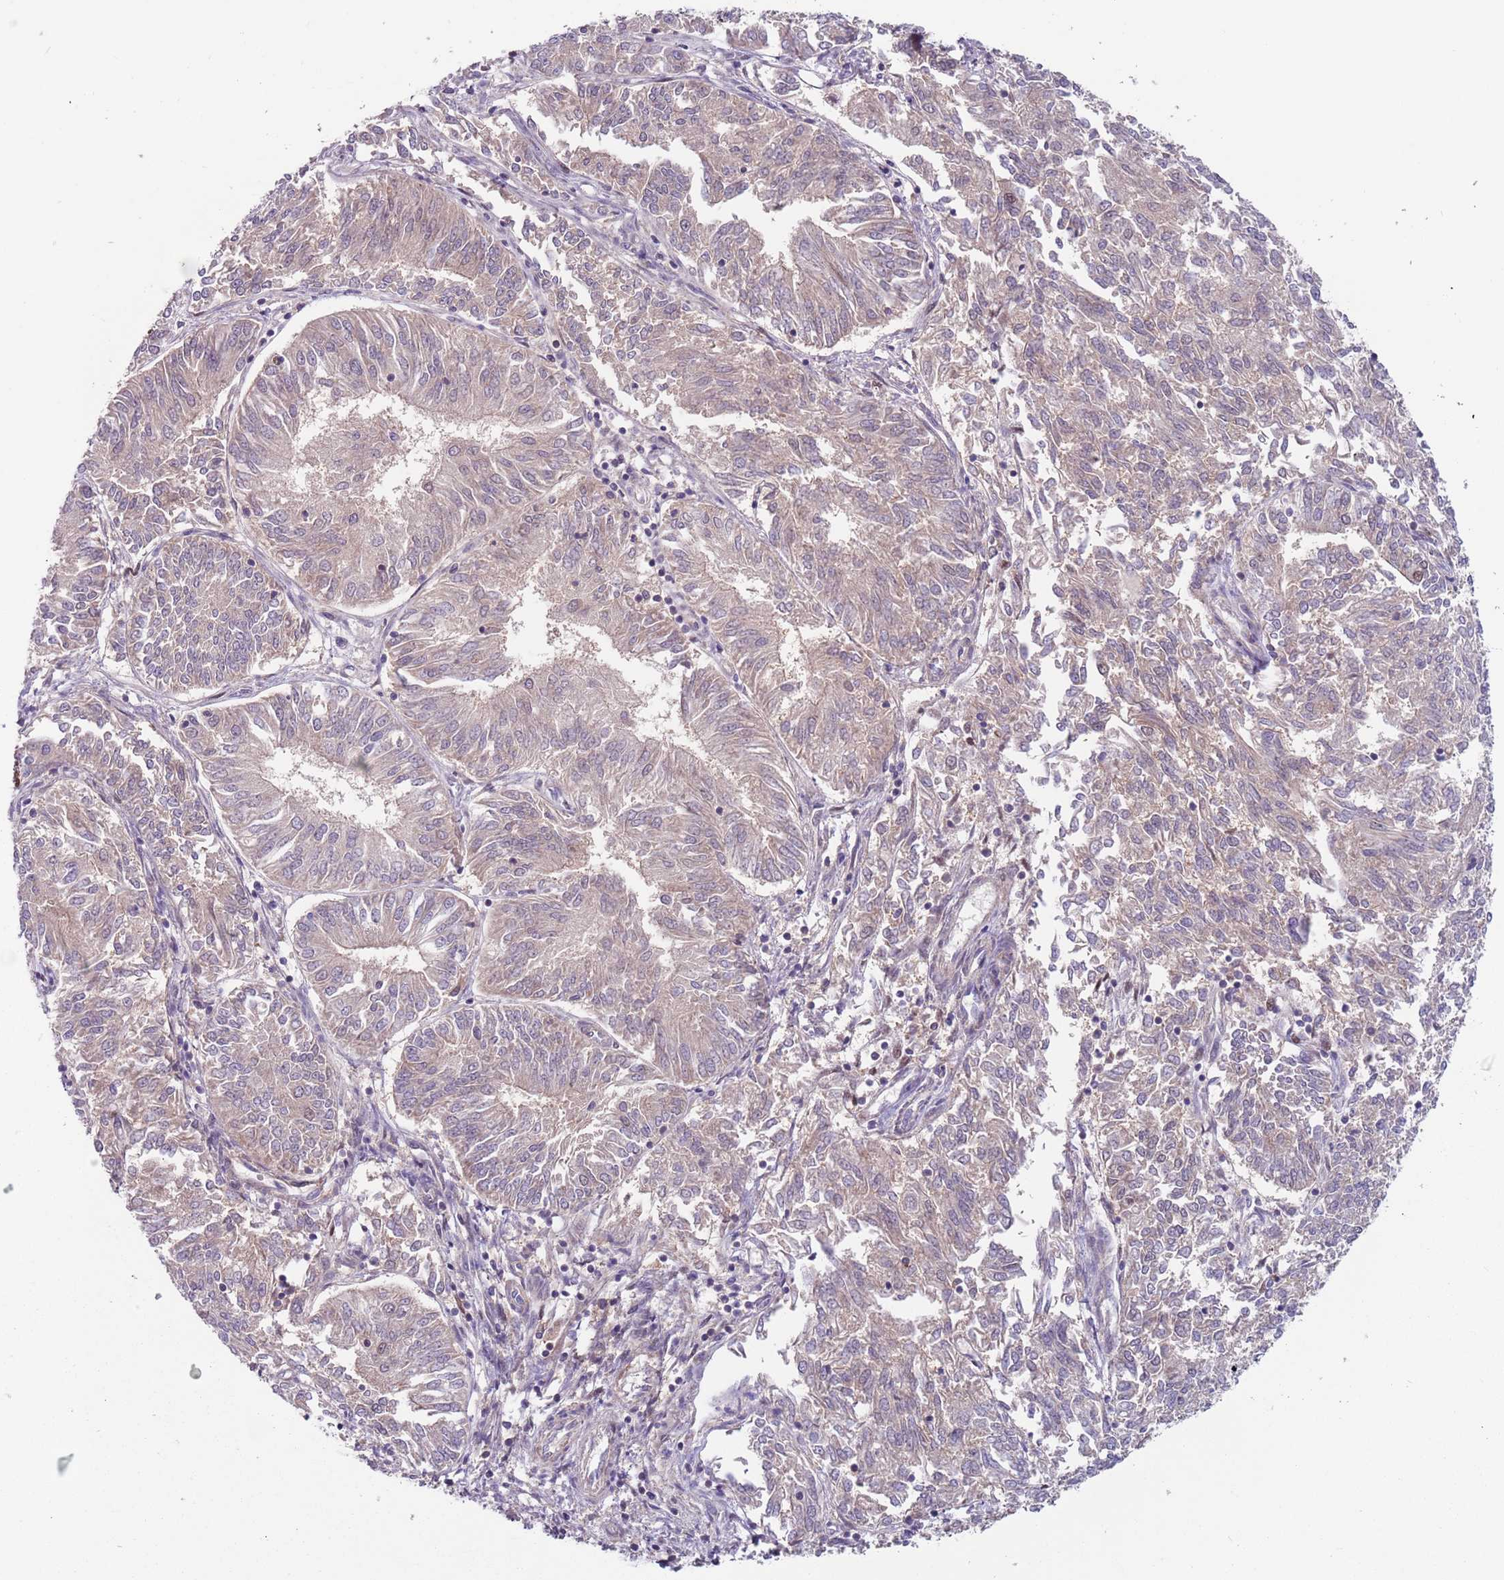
{"staining": {"intensity": "negative", "quantity": "none", "location": "none"}, "tissue": "endometrial cancer", "cell_type": "Tumor cells", "image_type": "cancer", "snomed": [{"axis": "morphology", "description": "Adenocarcinoma, NOS"}, {"axis": "topography", "description": "Endometrium"}], "caption": "Image shows no significant protein positivity in tumor cells of adenocarcinoma (endometrial).", "gene": "RMND5B", "patient": {"sex": "female", "age": 58}}